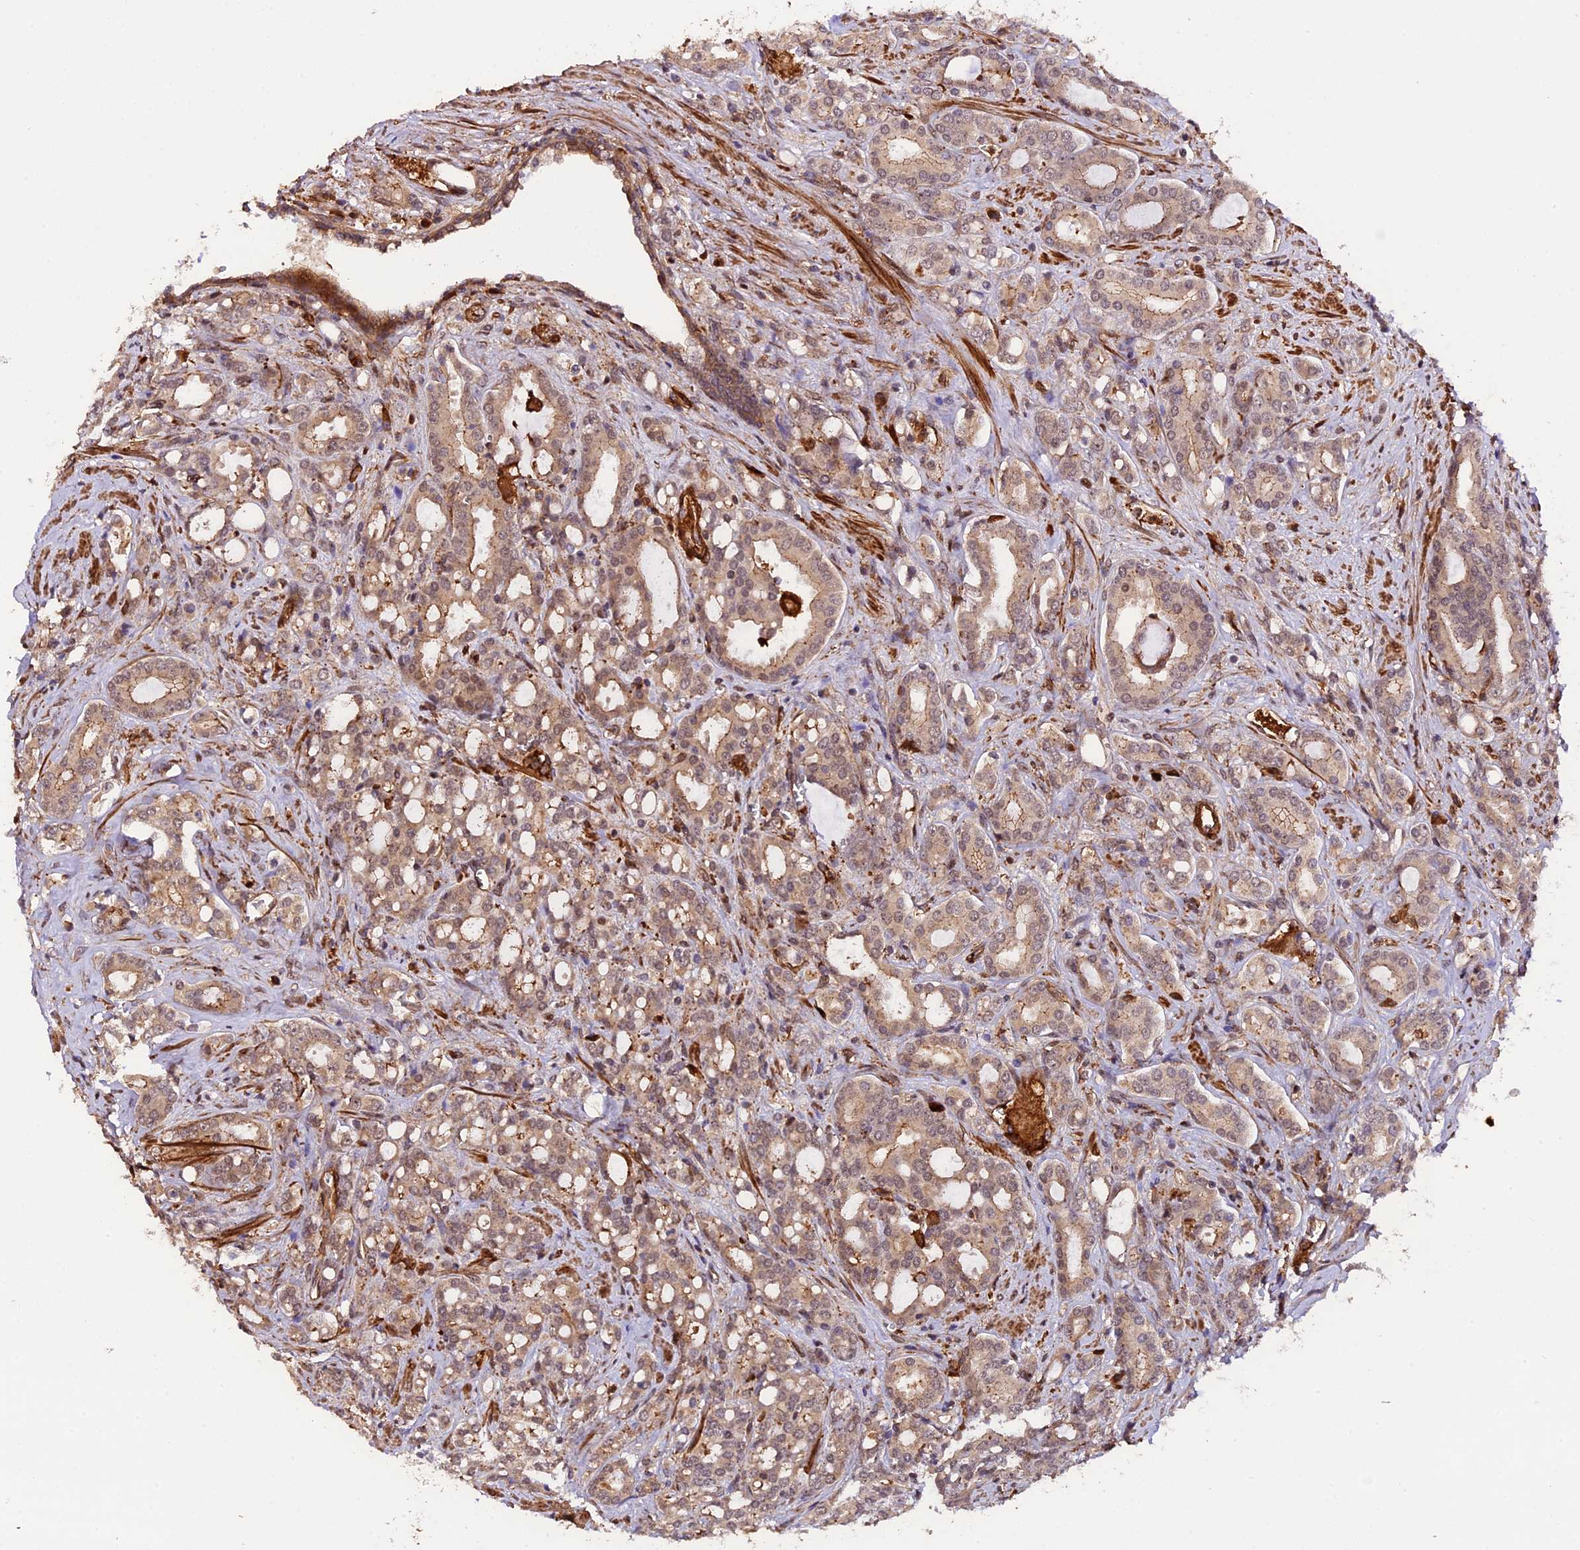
{"staining": {"intensity": "moderate", "quantity": ">75%", "location": "cytoplasmic/membranous"}, "tissue": "prostate cancer", "cell_type": "Tumor cells", "image_type": "cancer", "snomed": [{"axis": "morphology", "description": "Adenocarcinoma, High grade"}, {"axis": "topography", "description": "Prostate"}], "caption": "DAB (3,3'-diaminobenzidine) immunohistochemical staining of human prostate cancer (adenocarcinoma (high-grade)) demonstrates moderate cytoplasmic/membranous protein expression in about >75% of tumor cells.", "gene": "HERPUD1", "patient": {"sex": "male", "age": 72}}